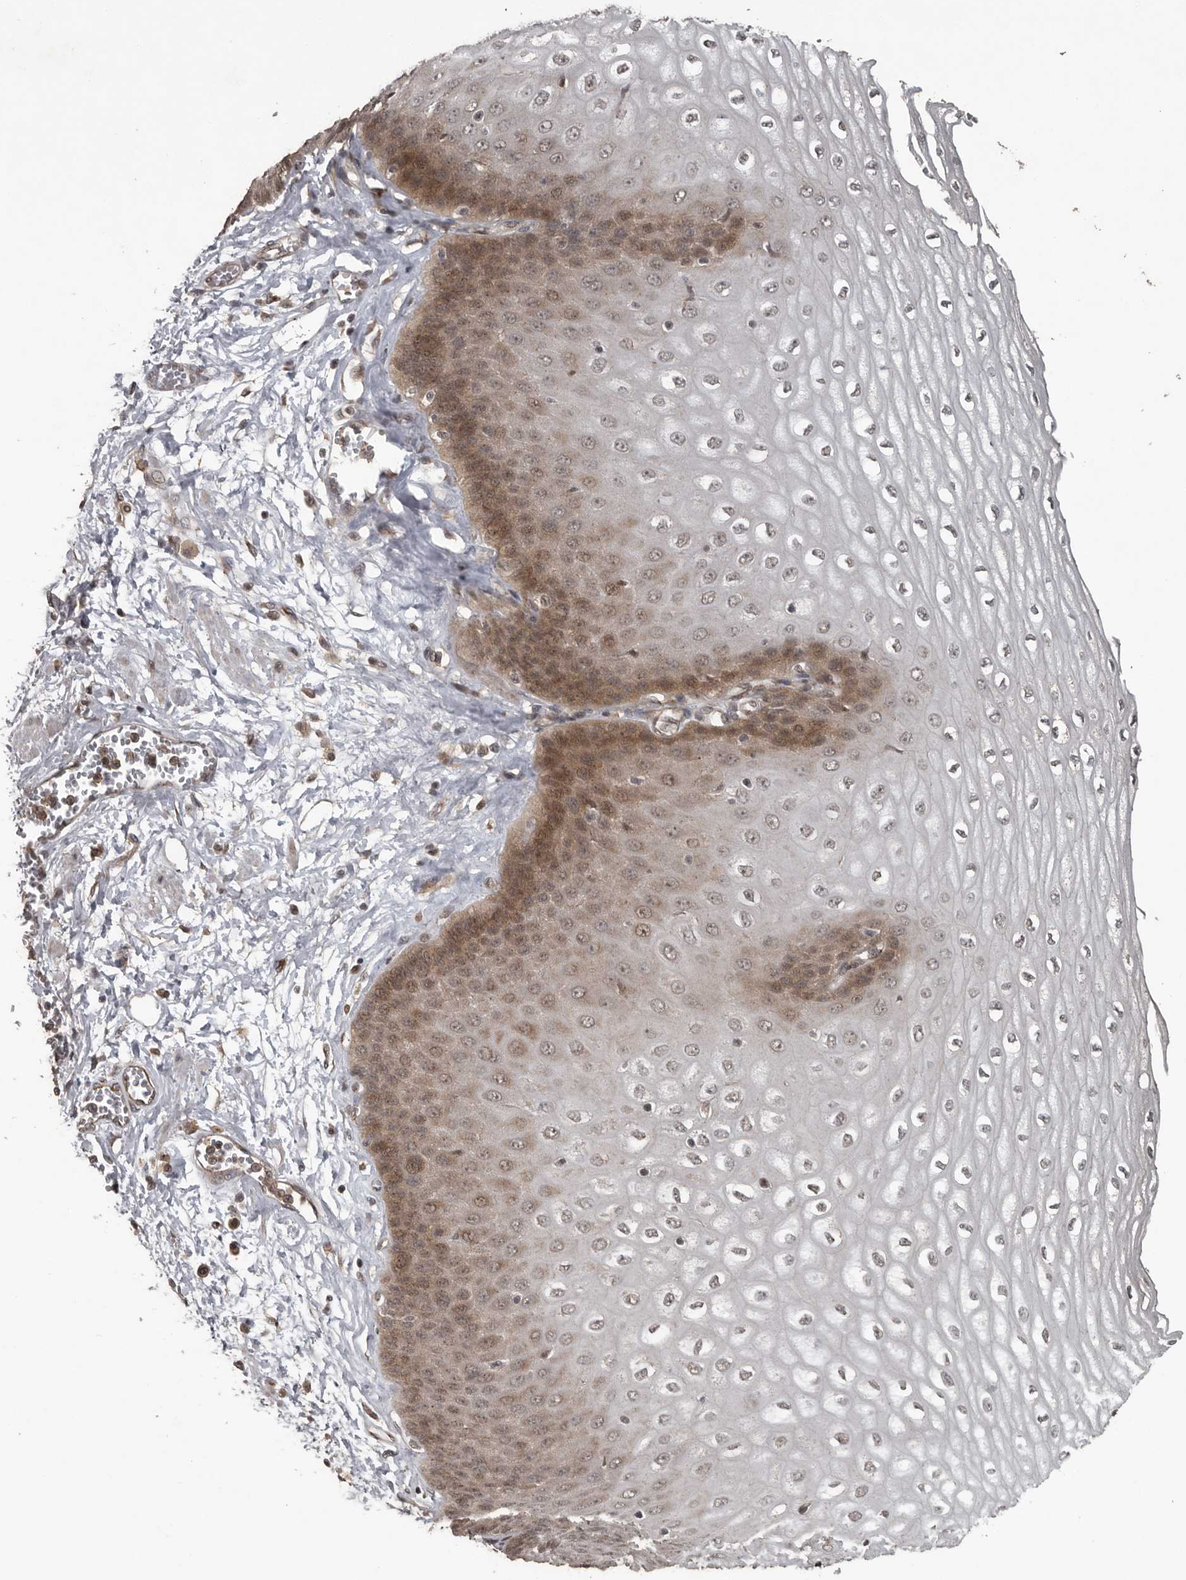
{"staining": {"intensity": "moderate", "quantity": "25%-75%", "location": "cytoplasmic/membranous"}, "tissue": "esophagus", "cell_type": "Squamous epithelial cells", "image_type": "normal", "snomed": [{"axis": "morphology", "description": "Normal tissue, NOS"}, {"axis": "topography", "description": "Esophagus"}], "caption": "Immunohistochemistry staining of benign esophagus, which shows medium levels of moderate cytoplasmic/membranous expression in about 25%-75% of squamous epithelial cells indicating moderate cytoplasmic/membranous protein expression. The staining was performed using DAB (3,3'-diaminobenzidine) (brown) for protein detection and nuclei were counterstained in hematoxylin (blue).", "gene": "CEP350", "patient": {"sex": "male", "age": 60}}